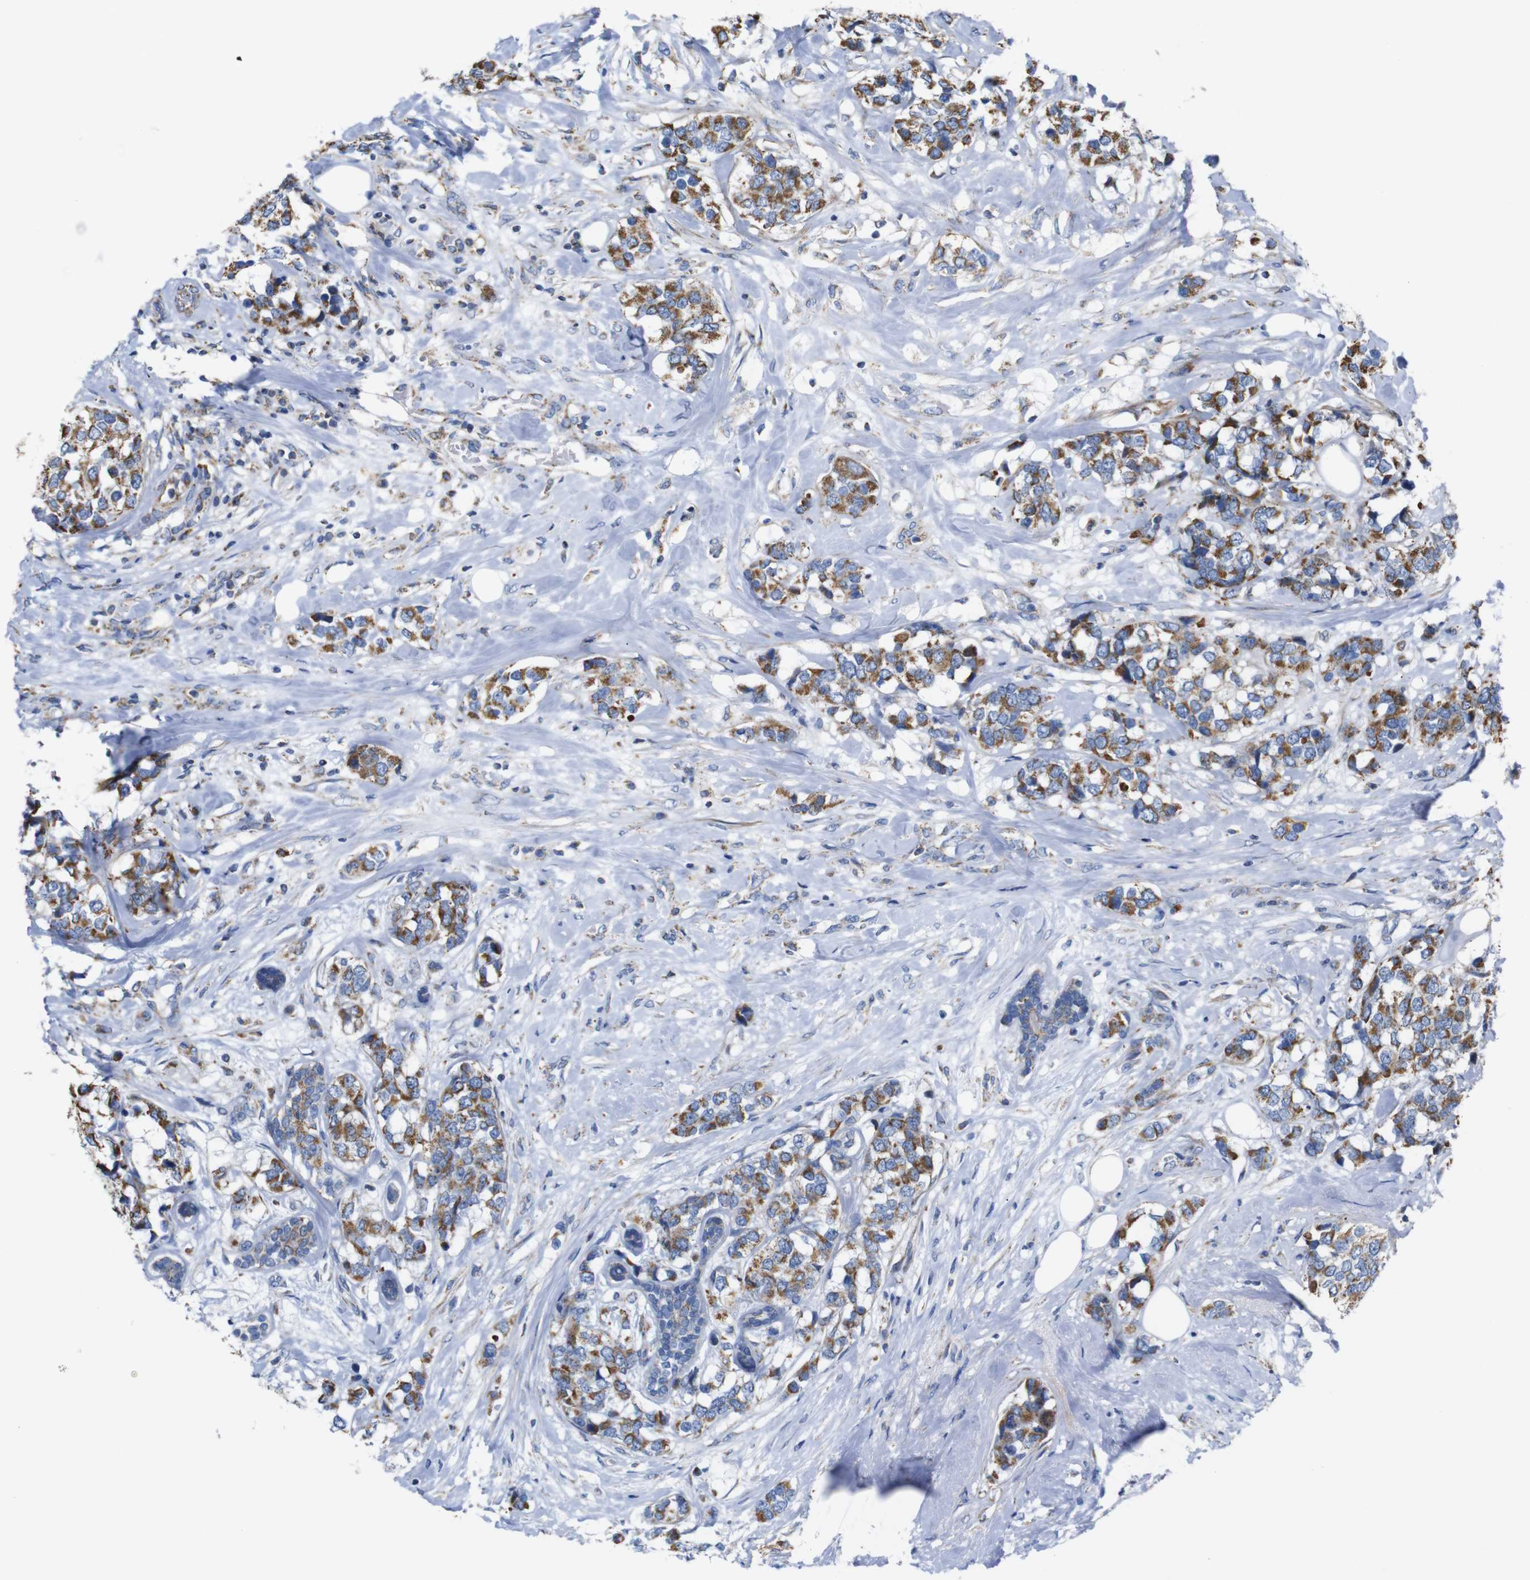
{"staining": {"intensity": "moderate", "quantity": ">75%", "location": "cytoplasmic/membranous"}, "tissue": "breast cancer", "cell_type": "Tumor cells", "image_type": "cancer", "snomed": [{"axis": "morphology", "description": "Lobular carcinoma"}, {"axis": "topography", "description": "Breast"}], "caption": "Lobular carcinoma (breast) stained with a protein marker shows moderate staining in tumor cells.", "gene": "FAM171B", "patient": {"sex": "female", "age": 59}}